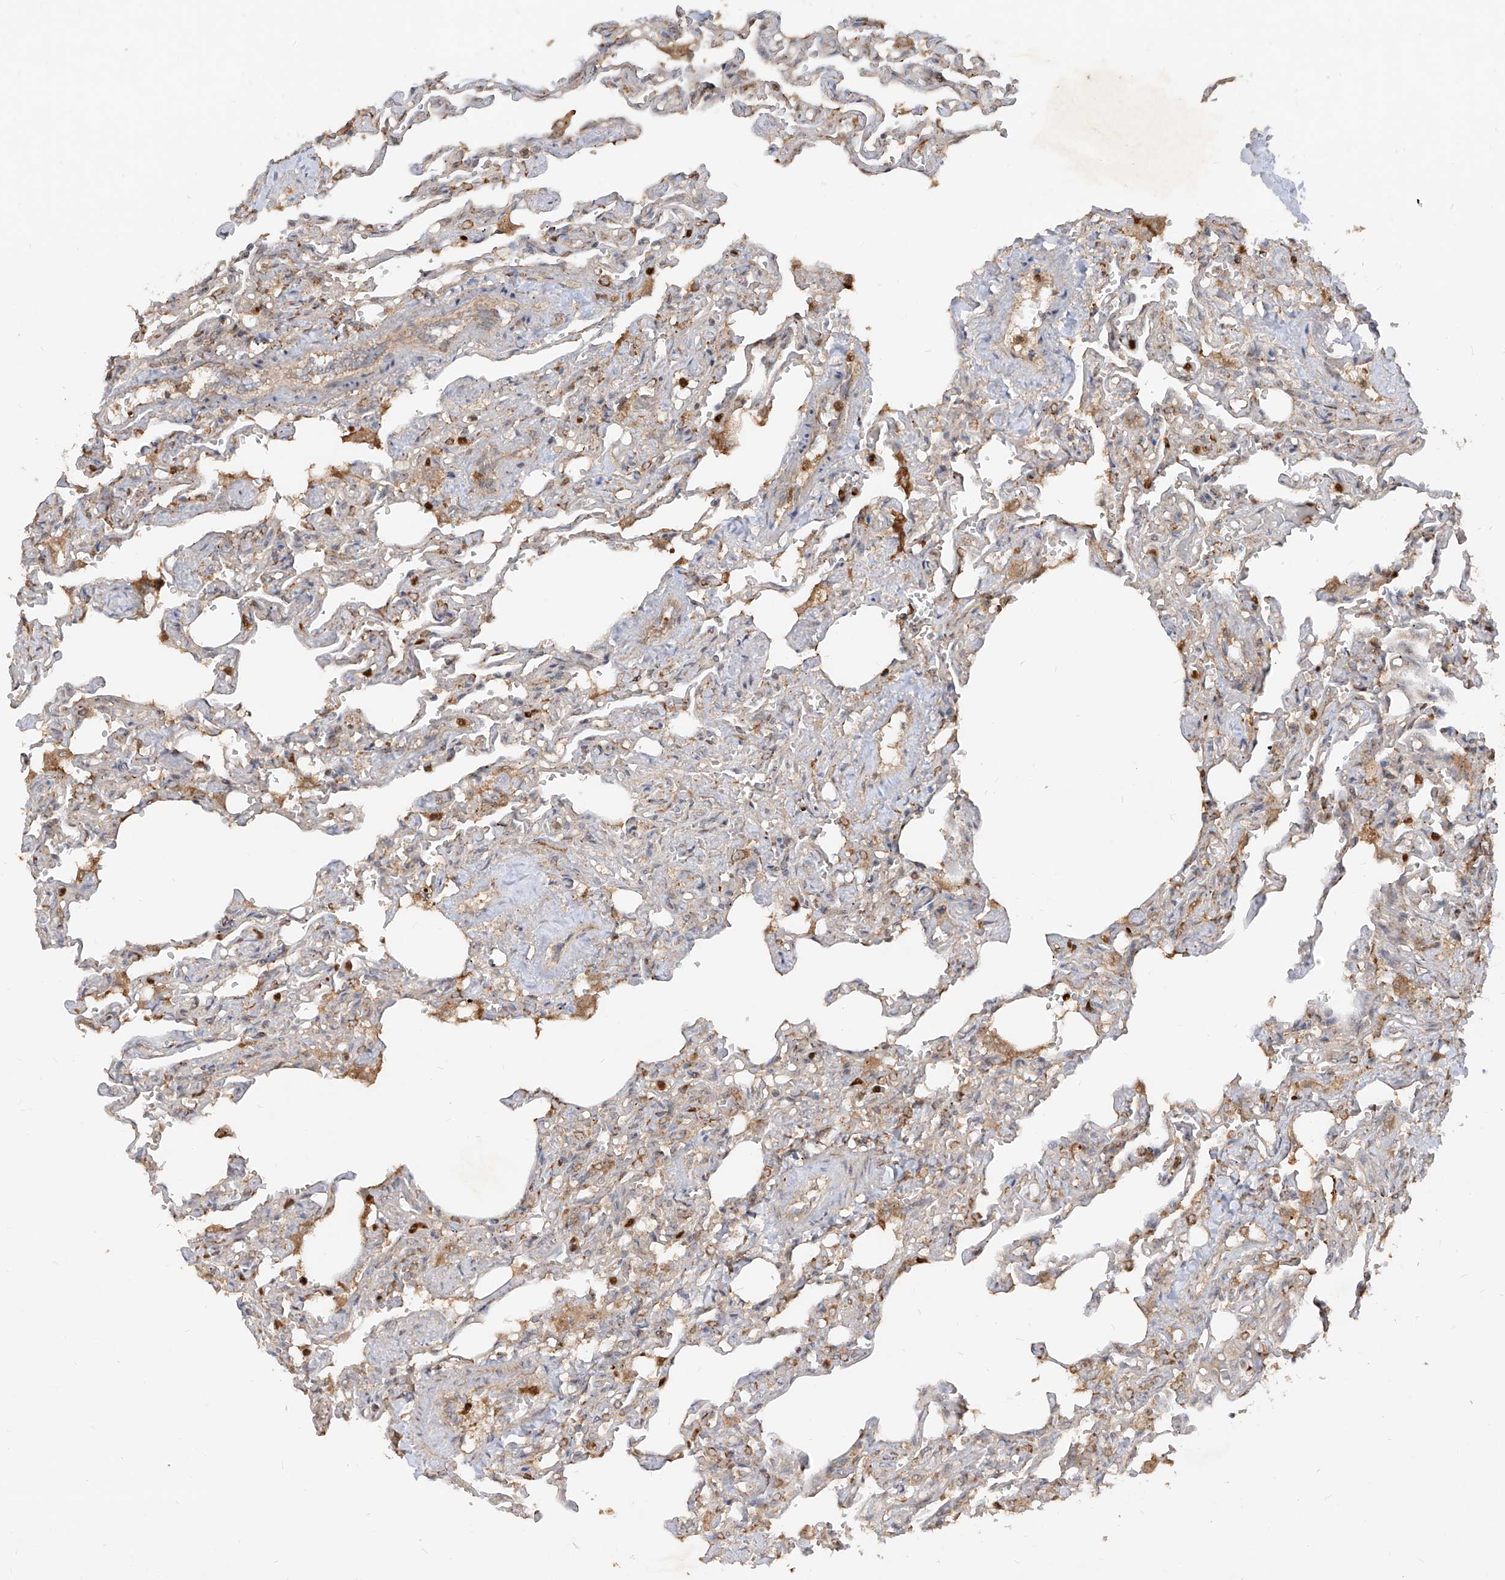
{"staining": {"intensity": "moderate", "quantity": "25%-75%", "location": "cytoplasmic/membranous"}, "tissue": "lung", "cell_type": "Alveolar cells", "image_type": "normal", "snomed": [{"axis": "morphology", "description": "Normal tissue, NOS"}, {"axis": "topography", "description": "Lung"}], "caption": "Human lung stained with a brown dye demonstrates moderate cytoplasmic/membranous positive staining in about 25%-75% of alveolar cells.", "gene": "AIM2", "patient": {"sex": "male", "age": 21}}